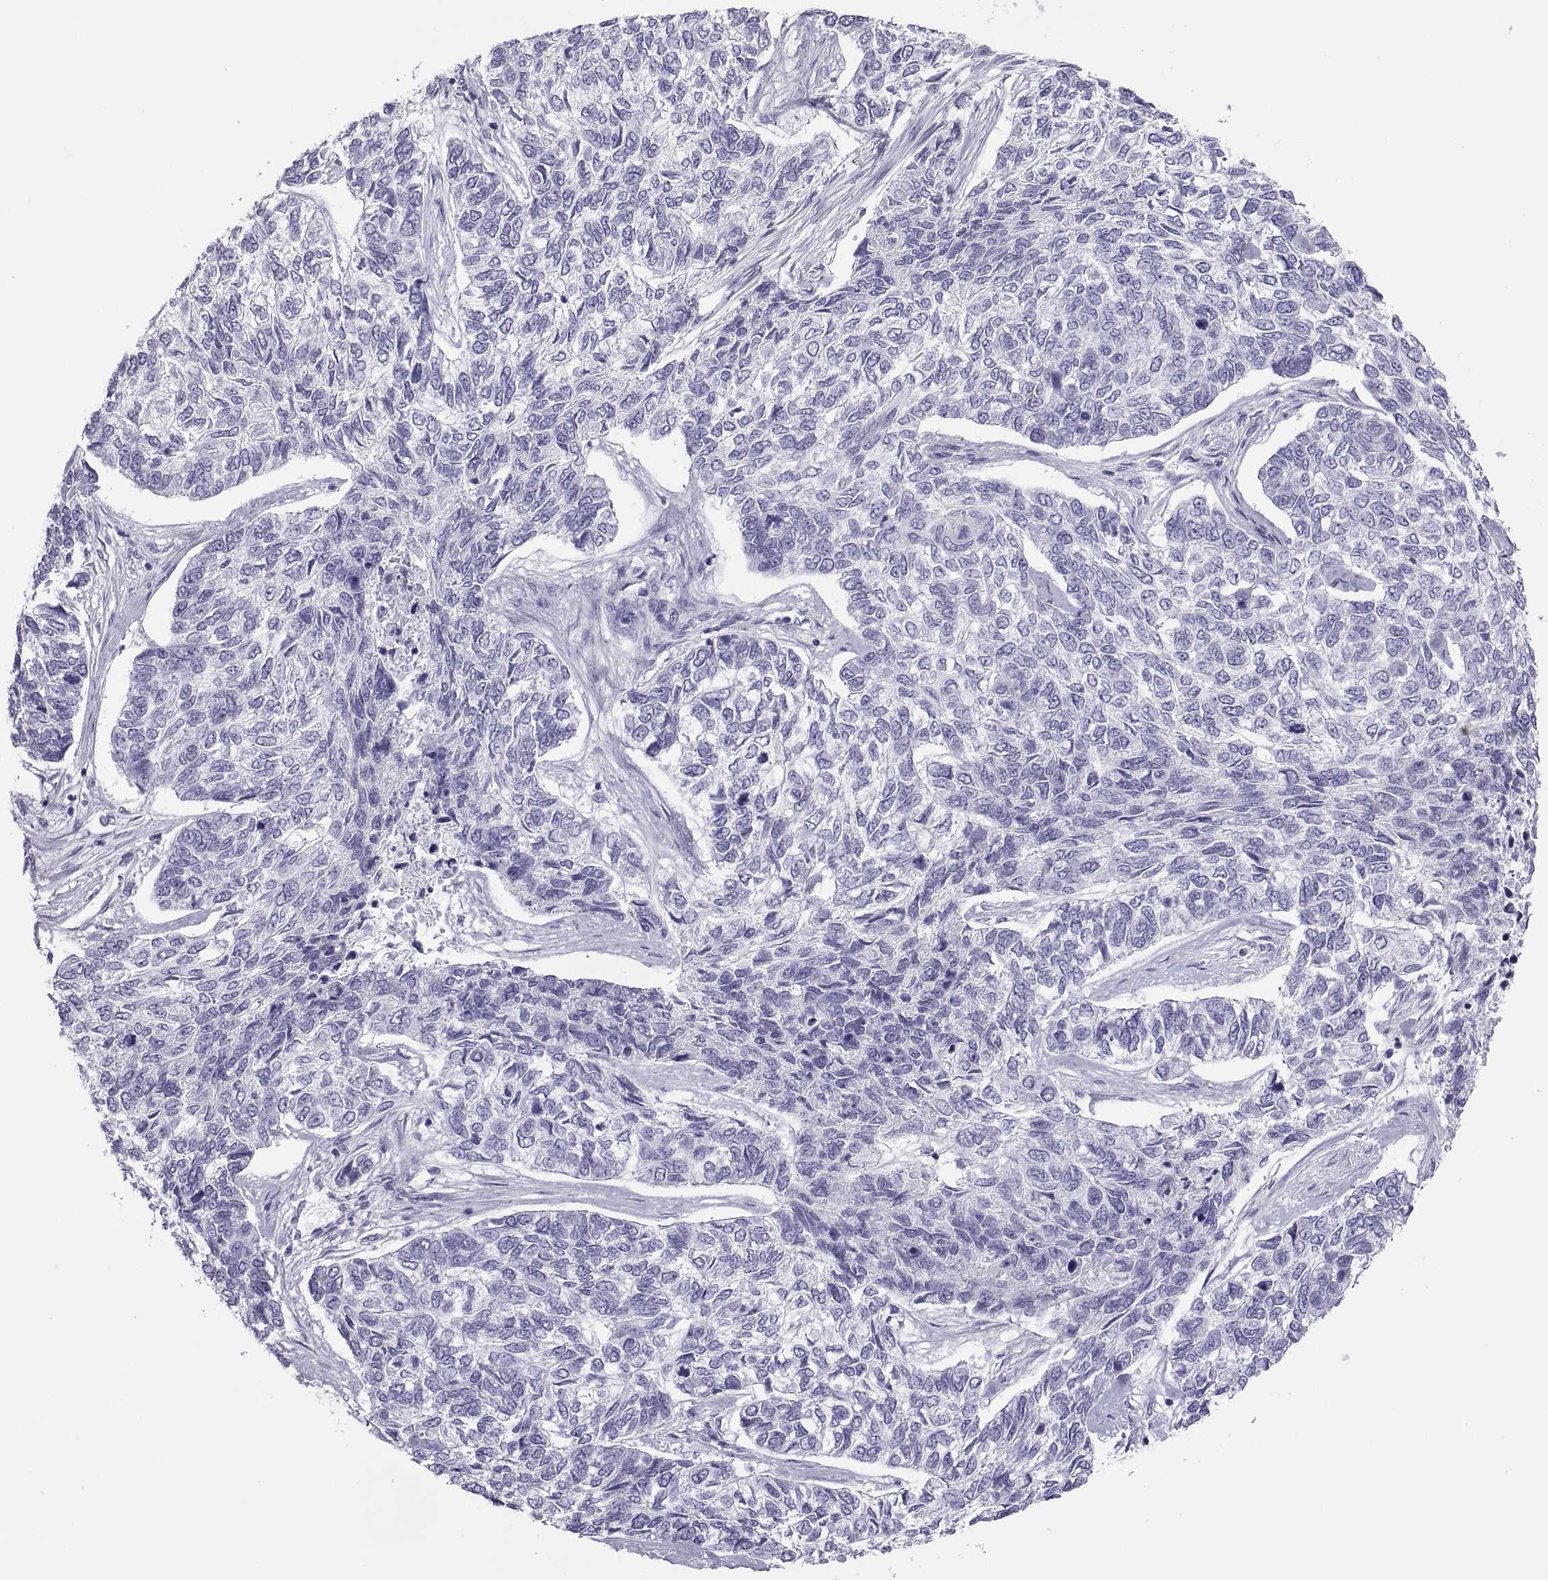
{"staining": {"intensity": "negative", "quantity": "none", "location": "none"}, "tissue": "skin cancer", "cell_type": "Tumor cells", "image_type": "cancer", "snomed": [{"axis": "morphology", "description": "Basal cell carcinoma"}, {"axis": "topography", "description": "Skin"}], "caption": "Tumor cells are negative for protein expression in human skin cancer (basal cell carcinoma). The staining was performed using DAB to visualize the protein expression in brown, while the nuclei were stained in blue with hematoxylin (Magnification: 20x).", "gene": "SEMG1", "patient": {"sex": "female", "age": 65}}